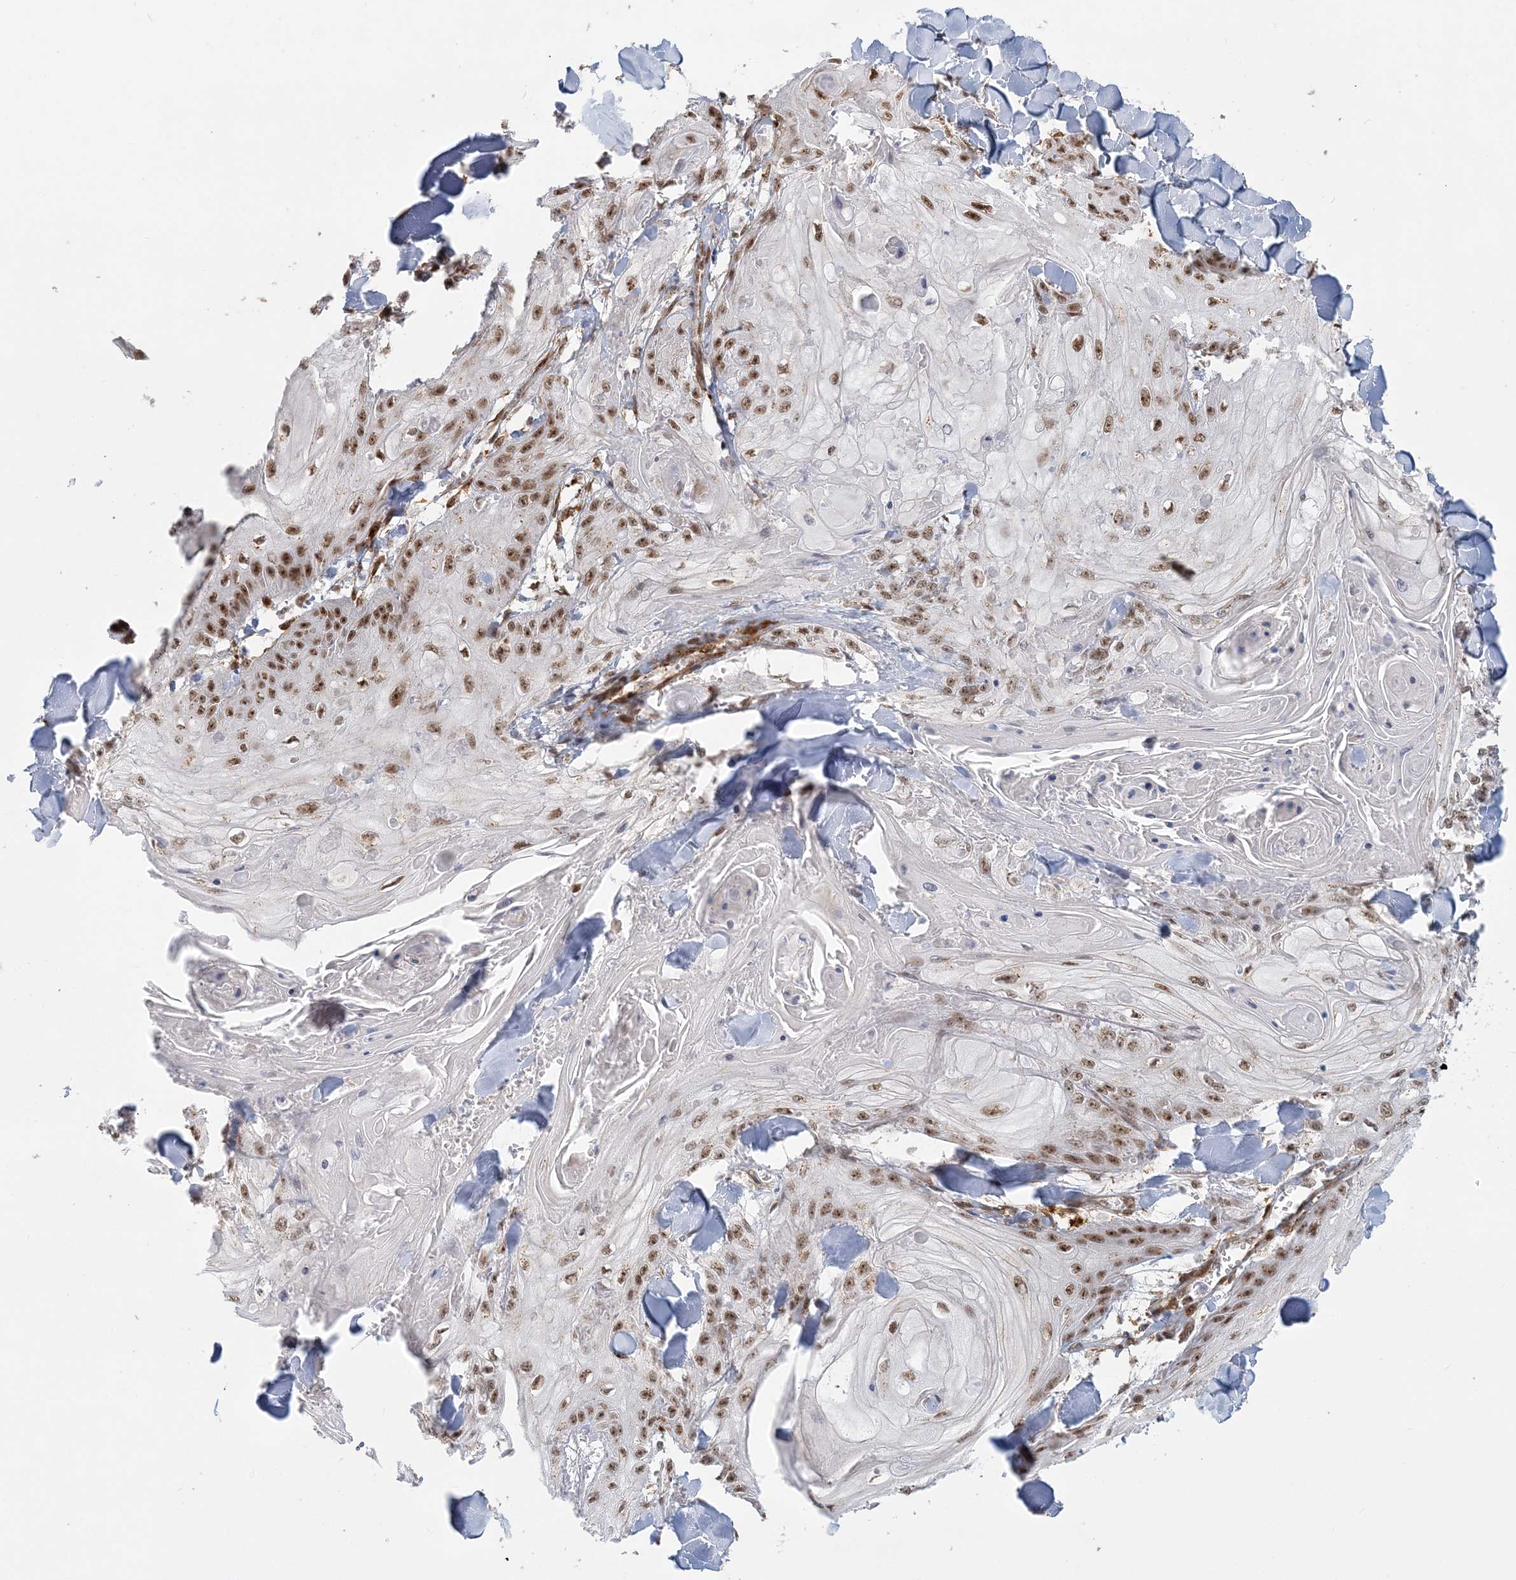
{"staining": {"intensity": "moderate", "quantity": ">75%", "location": "nuclear"}, "tissue": "skin cancer", "cell_type": "Tumor cells", "image_type": "cancer", "snomed": [{"axis": "morphology", "description": "Squamous cell carcinoma, NOS"}, {"axis": "topography", "description": "Skin"}], "caption": "Tumor cells display medium levels of moderate nuclear positivity in about >75% of cells in squamous cell carcinoma (skin).", "gene": "PLRG1", "patient": {"sex": "male", "age": 74}}